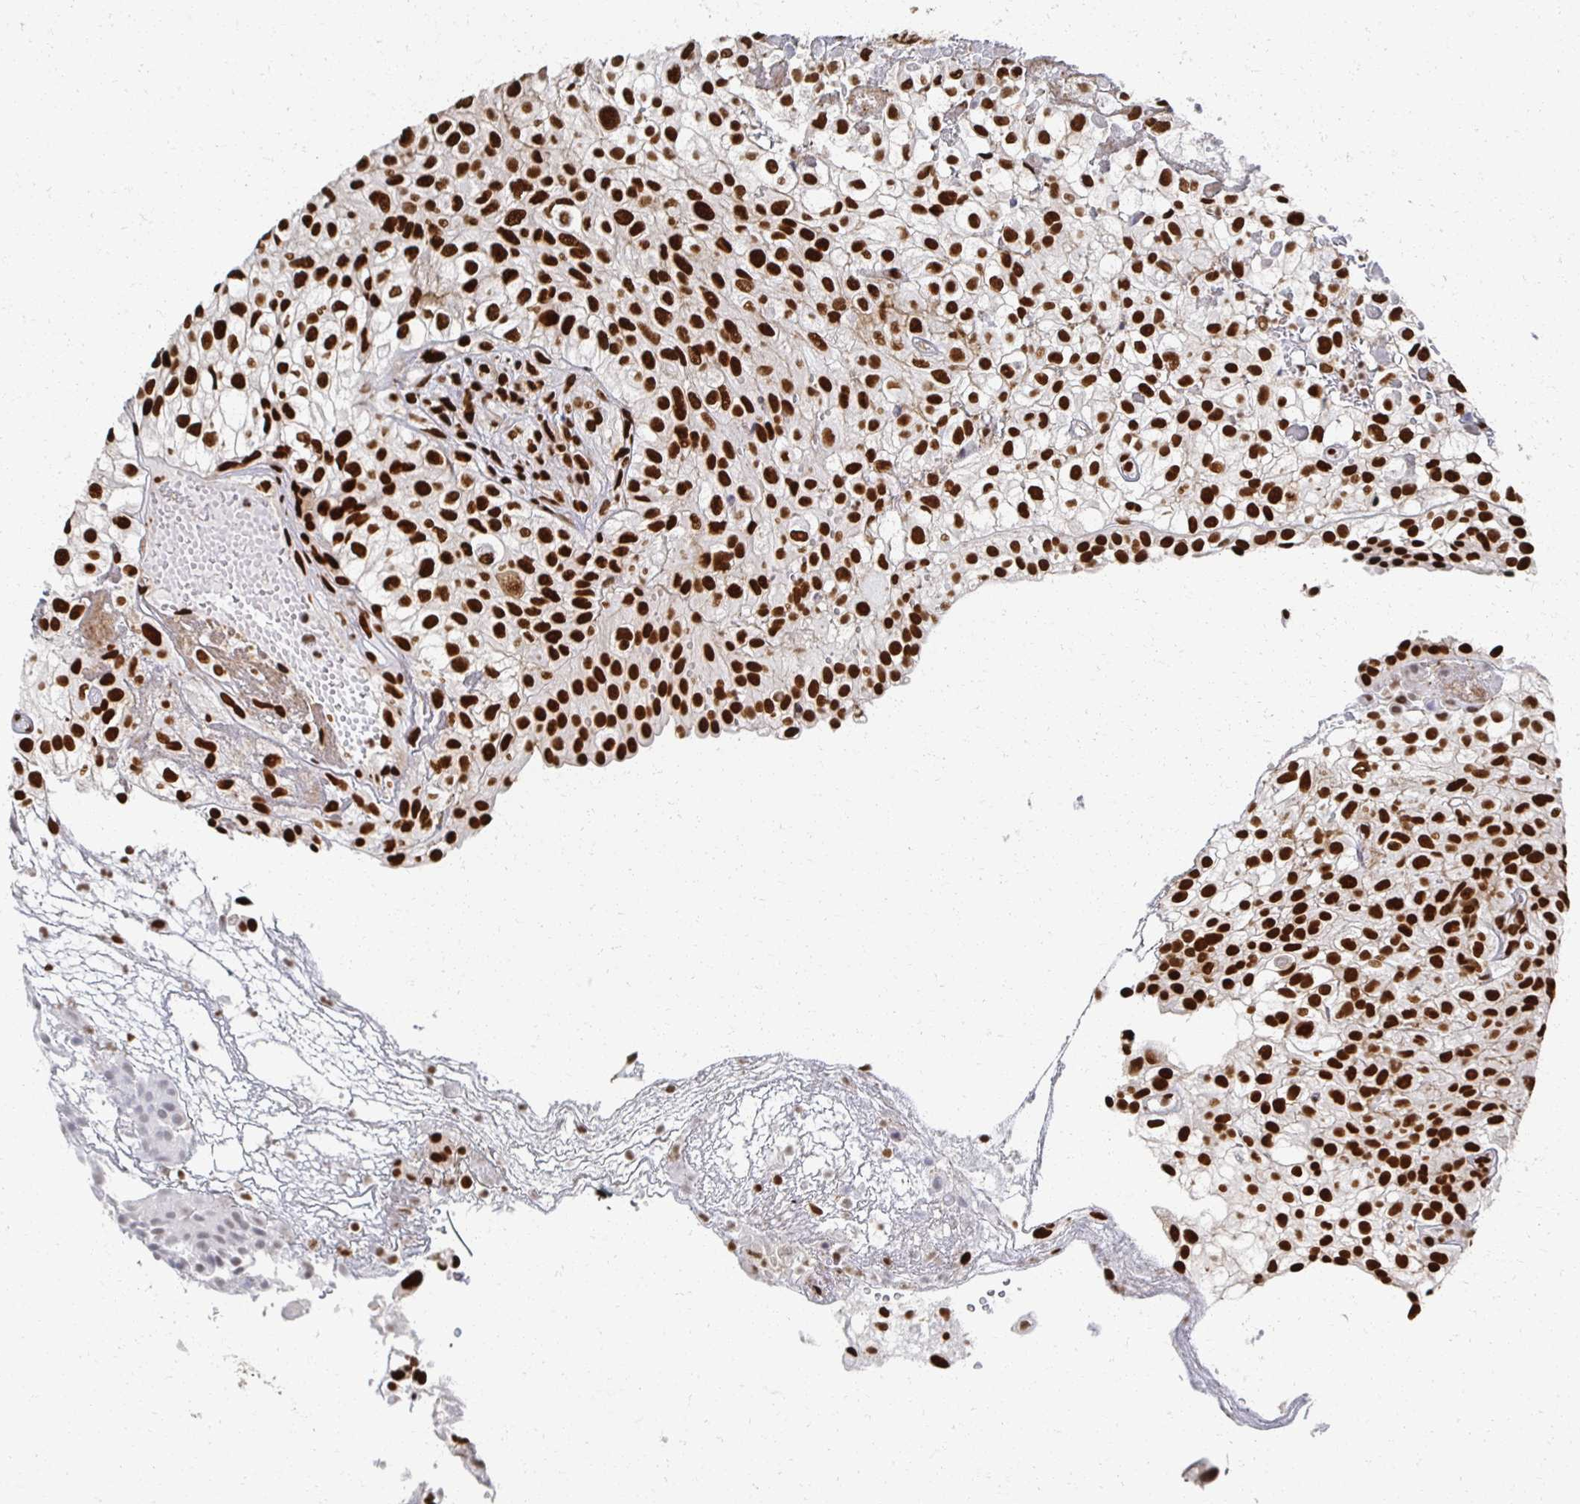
{"staining": {"intensity": "strong", "quantity": ">75%", "location": "nuclear"}, "tissue": "urothelial cancer", "cell_type": "Tumor cells", "image_type": "cancer", "snomed": [{"axis": "morphology", "description": "Urothelial carcinoma, High grade"}, {"axis": "topography", "description": "Urinary bladder"}], "caption": "Tumor cells demonstrate high levels of strong nuclear expression in about >75% of cells in urothelial cancer.", "gene": "RBBP7", "patient": {"sex": "male", "age": 56}}